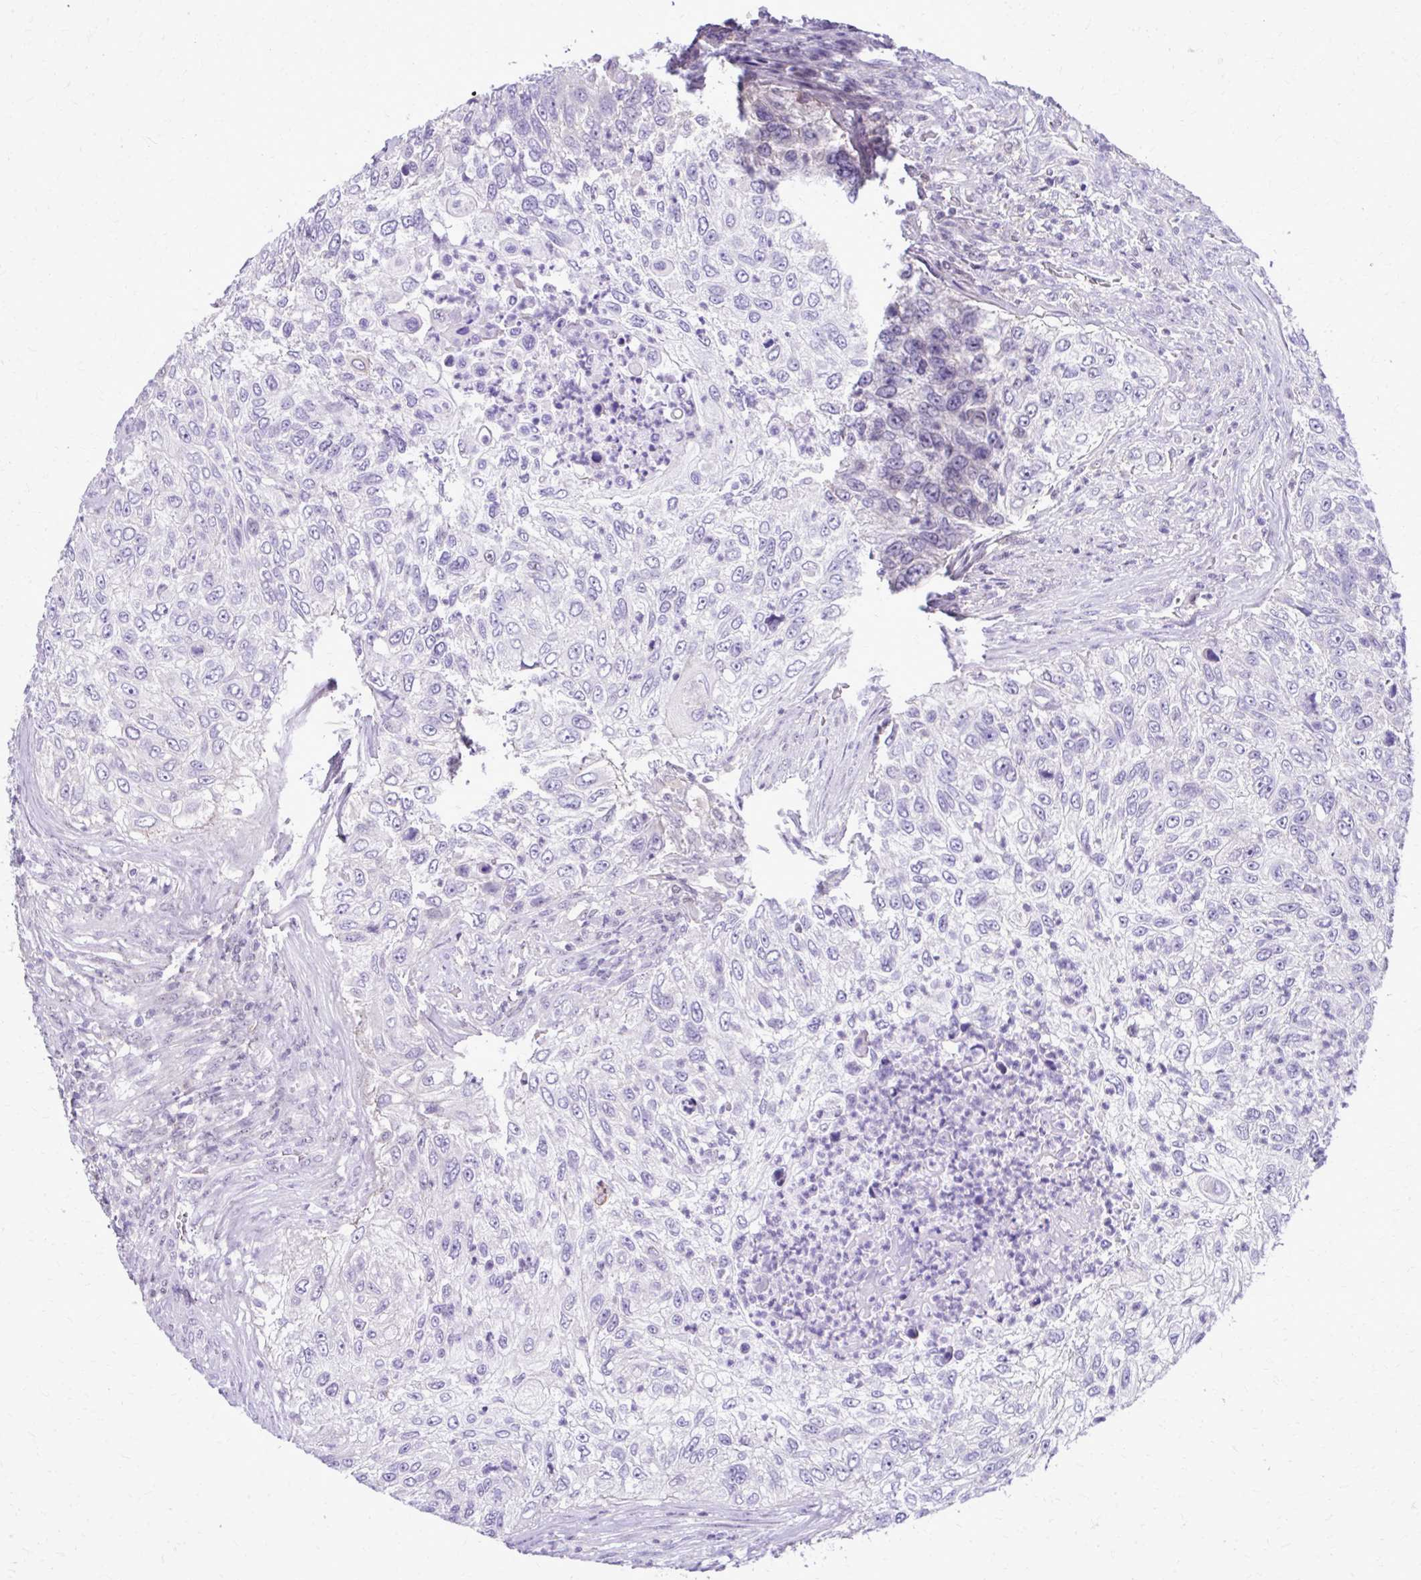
{"staining": {"intensity": "negative", "quantity": "none", "location": "none"}, "tissue": "urothelial cancer", "cell_type": "Tumor cells", "image_type": "cancer", "snomed": [{"axis": "morphology", "description": "Urothelial carcinoma, High grade"}, {"axis": "topography", "description": "Urinary bladder"}], "caption": "IHC of human urothelial cancer demonstrates no staining in tumor cells.", "gene": "RASL11B", "patient": {"sex": "female", "age": 60}}